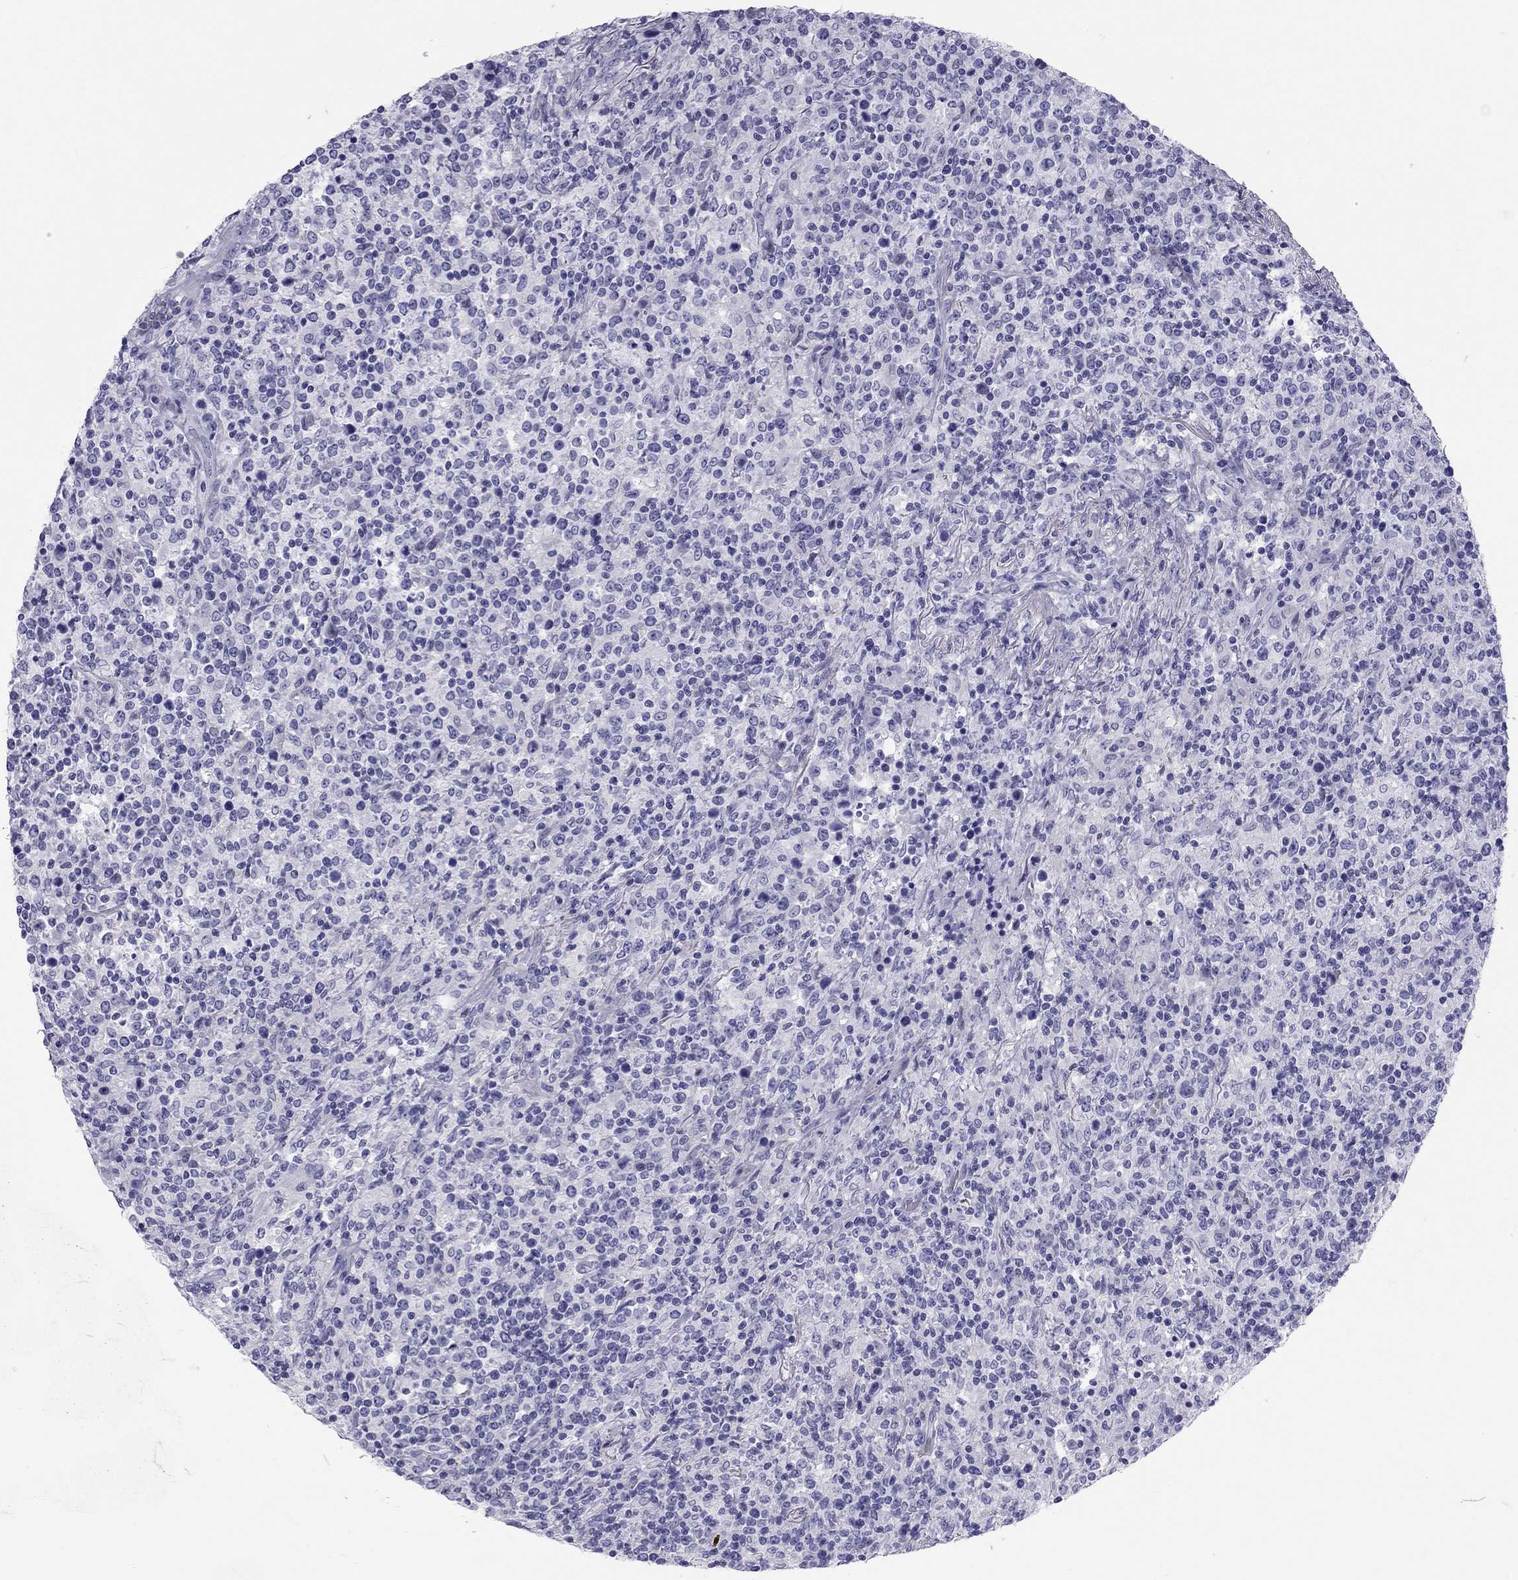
{"staining": {"intensity": "negative", "quantity": "none", "location": "none"}, "tissue": "lymphoma", "cell_type": "Tumor cells", "image_type": "cancer", "snomed": [{"axis": "morphology", "description": "Malignant lymphoma, non-Hodgkin's type, High grade"}, {"axis": "topography", "description": "Lung"}], "caption": "Micrograph shows no protein positivity in tumor cells of malignant lymphoma, non-Hodgkin's type (high-grade) tissue. Nuclei are stained in blue.", "gene": "FSCN3", "patient": {"sex": "male", "age": 79}}